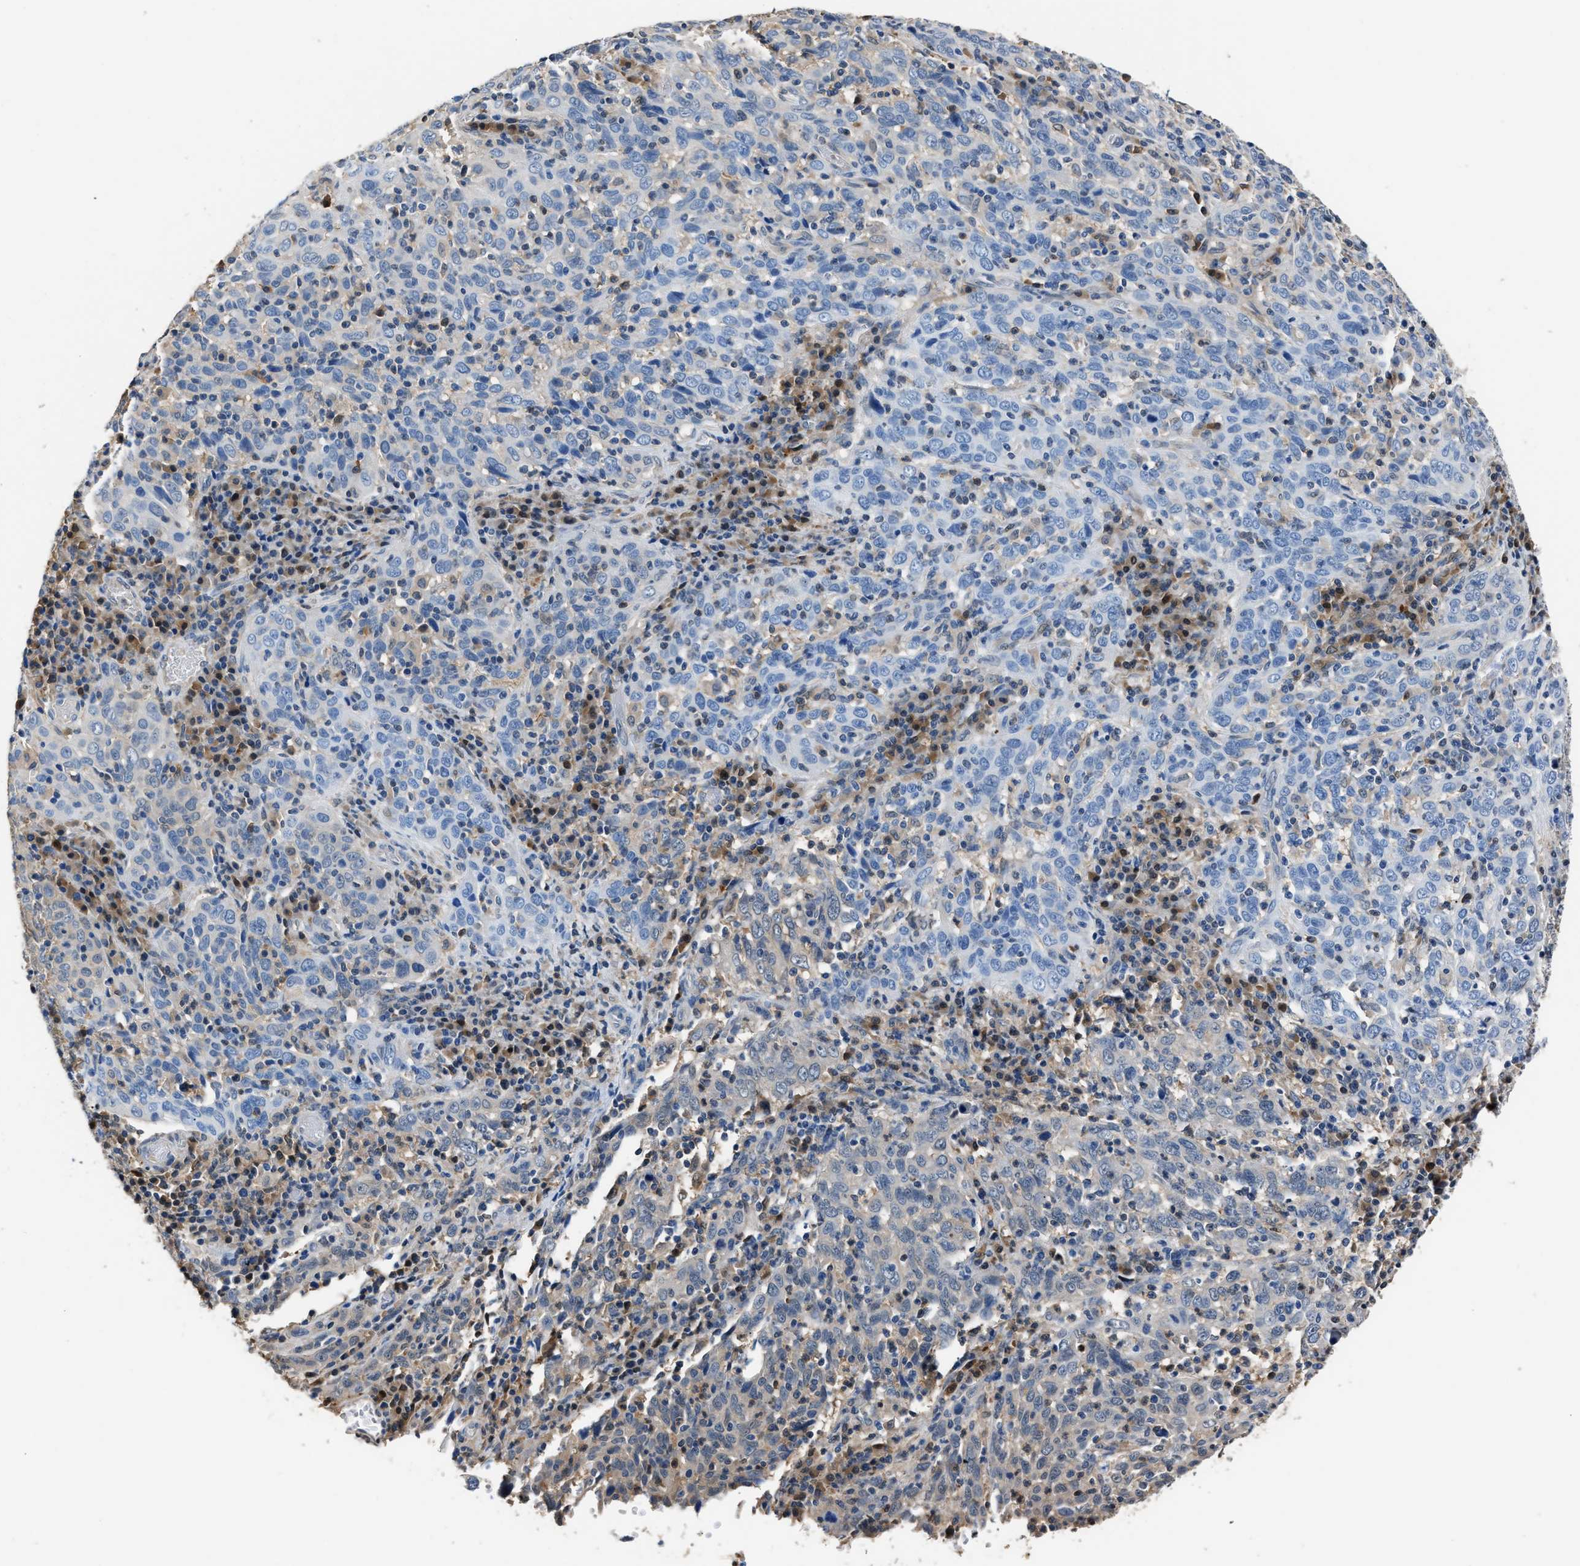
{"staining": {"intensity": "negative", "quantity": "none", "location": "none"}, "tissue": "cervical cancer", "cell_type": "Tumor cells", "image_type": "cancer", "snomed": [{"axis": "morphology", "description": "Squamous cell carcinoma, NOS"}, {"axis": "topography", "description": "Cervix"}], "caption": "This micrograph is of squamous cell carcinoma (cervical) stained with immunohistochemistry to label a protein in brown with the nuclei are counter-stained blue. There is no staining in tumor cells.", "gene": "GSTP1", "patient": {"sex": "female", "age": 46}}